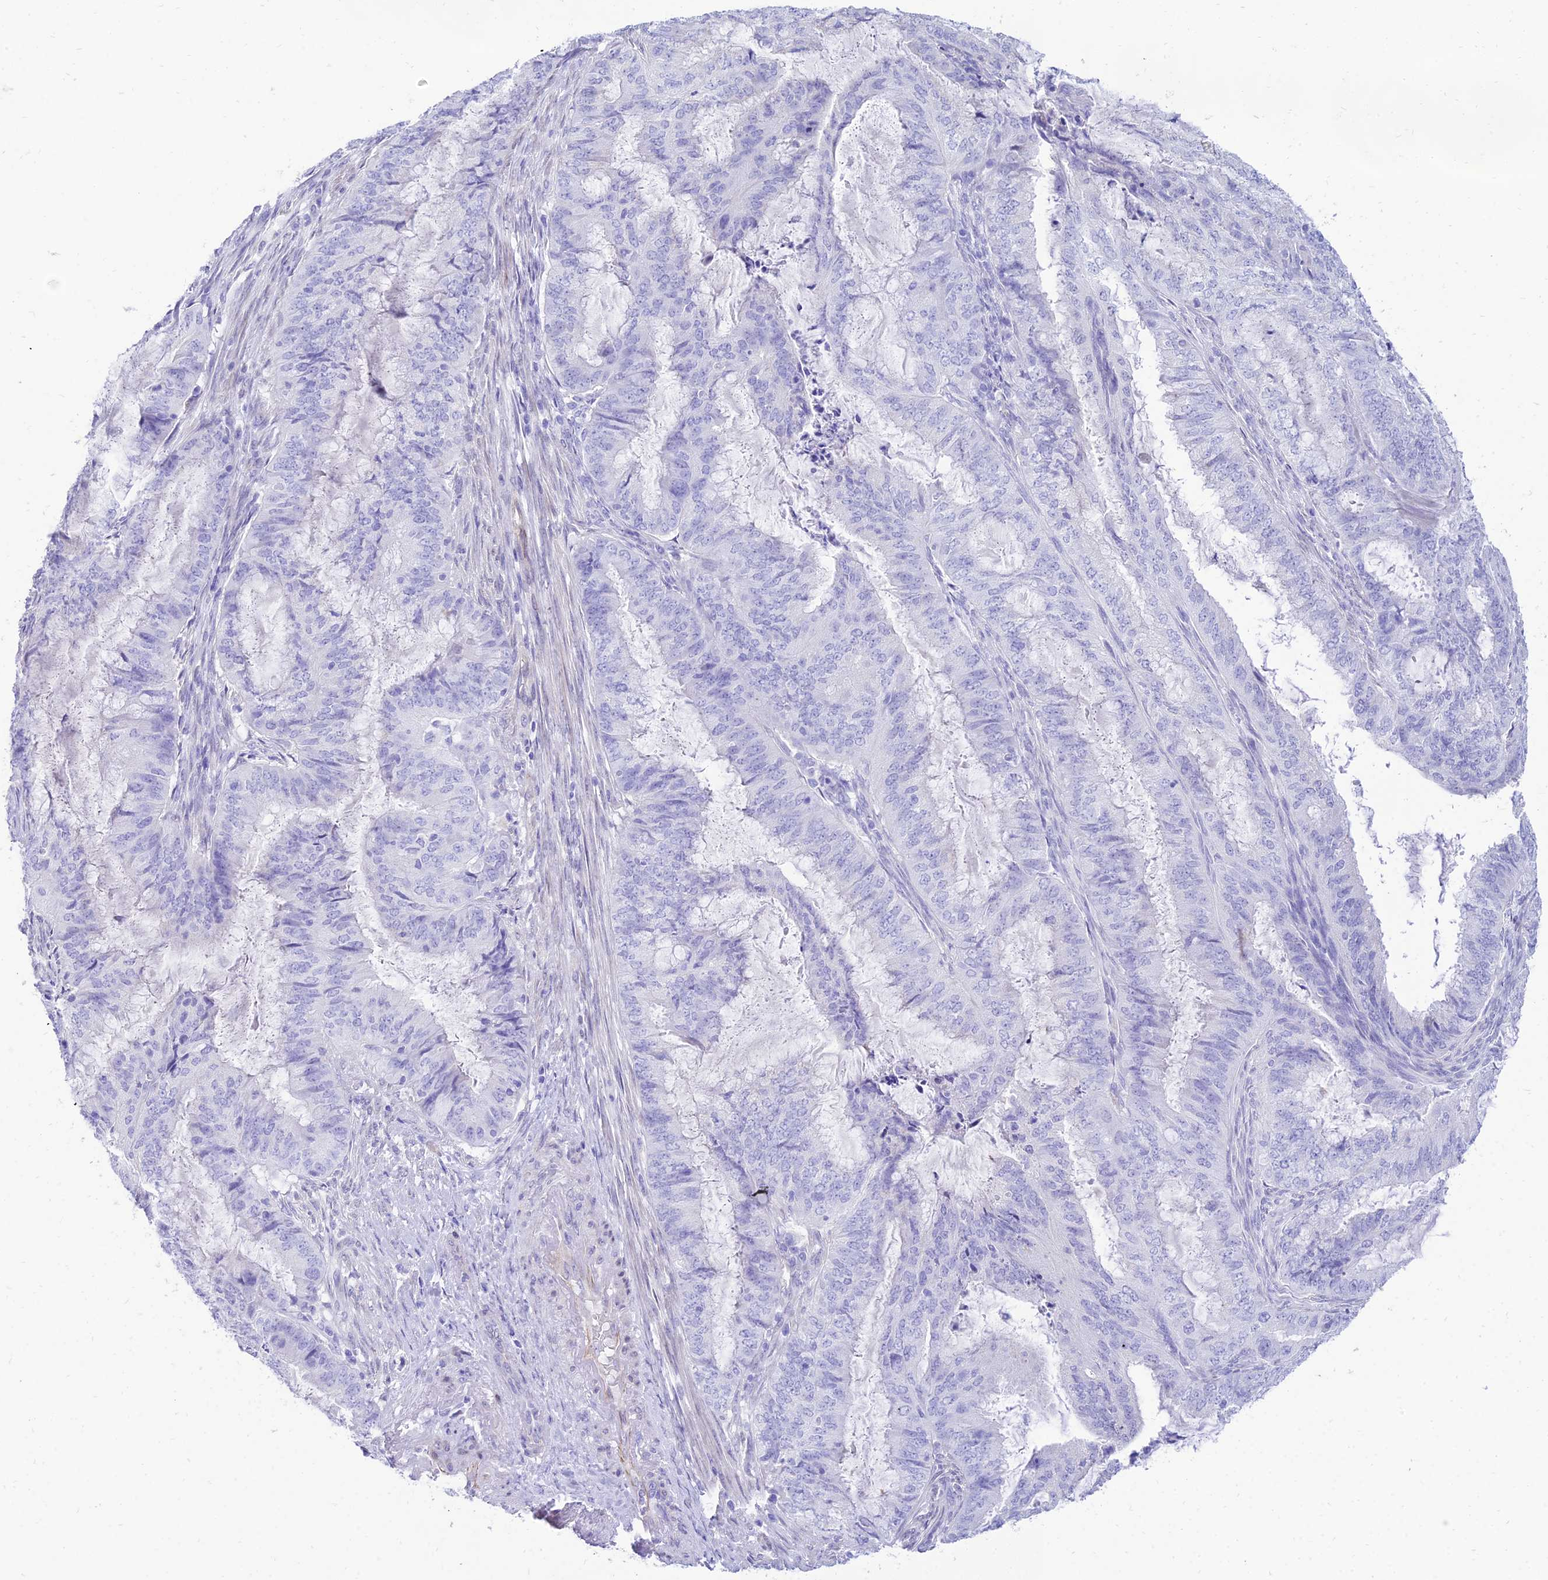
{"staining": {"intensity": "negative", "quantity": "none", "location": "none"}, "tissue": "endometrial cancer", "cell_type": "Tumor cells", "image_type": "cancer", "snomed": [{"axis": "morphology", "description": "Adenocarcinoma, NOS"}, {"axis": "topography", "description": "Endometrium"}], "caption": "IHC micrograph of neoplastic tissue: human endometrial cancer stained with DAB (3,3'-diaminobenzidine) reveals no significant protein staining in tumor cells.", "gene": "TAC3", "patient": {"sex": "female", "age": 51}}